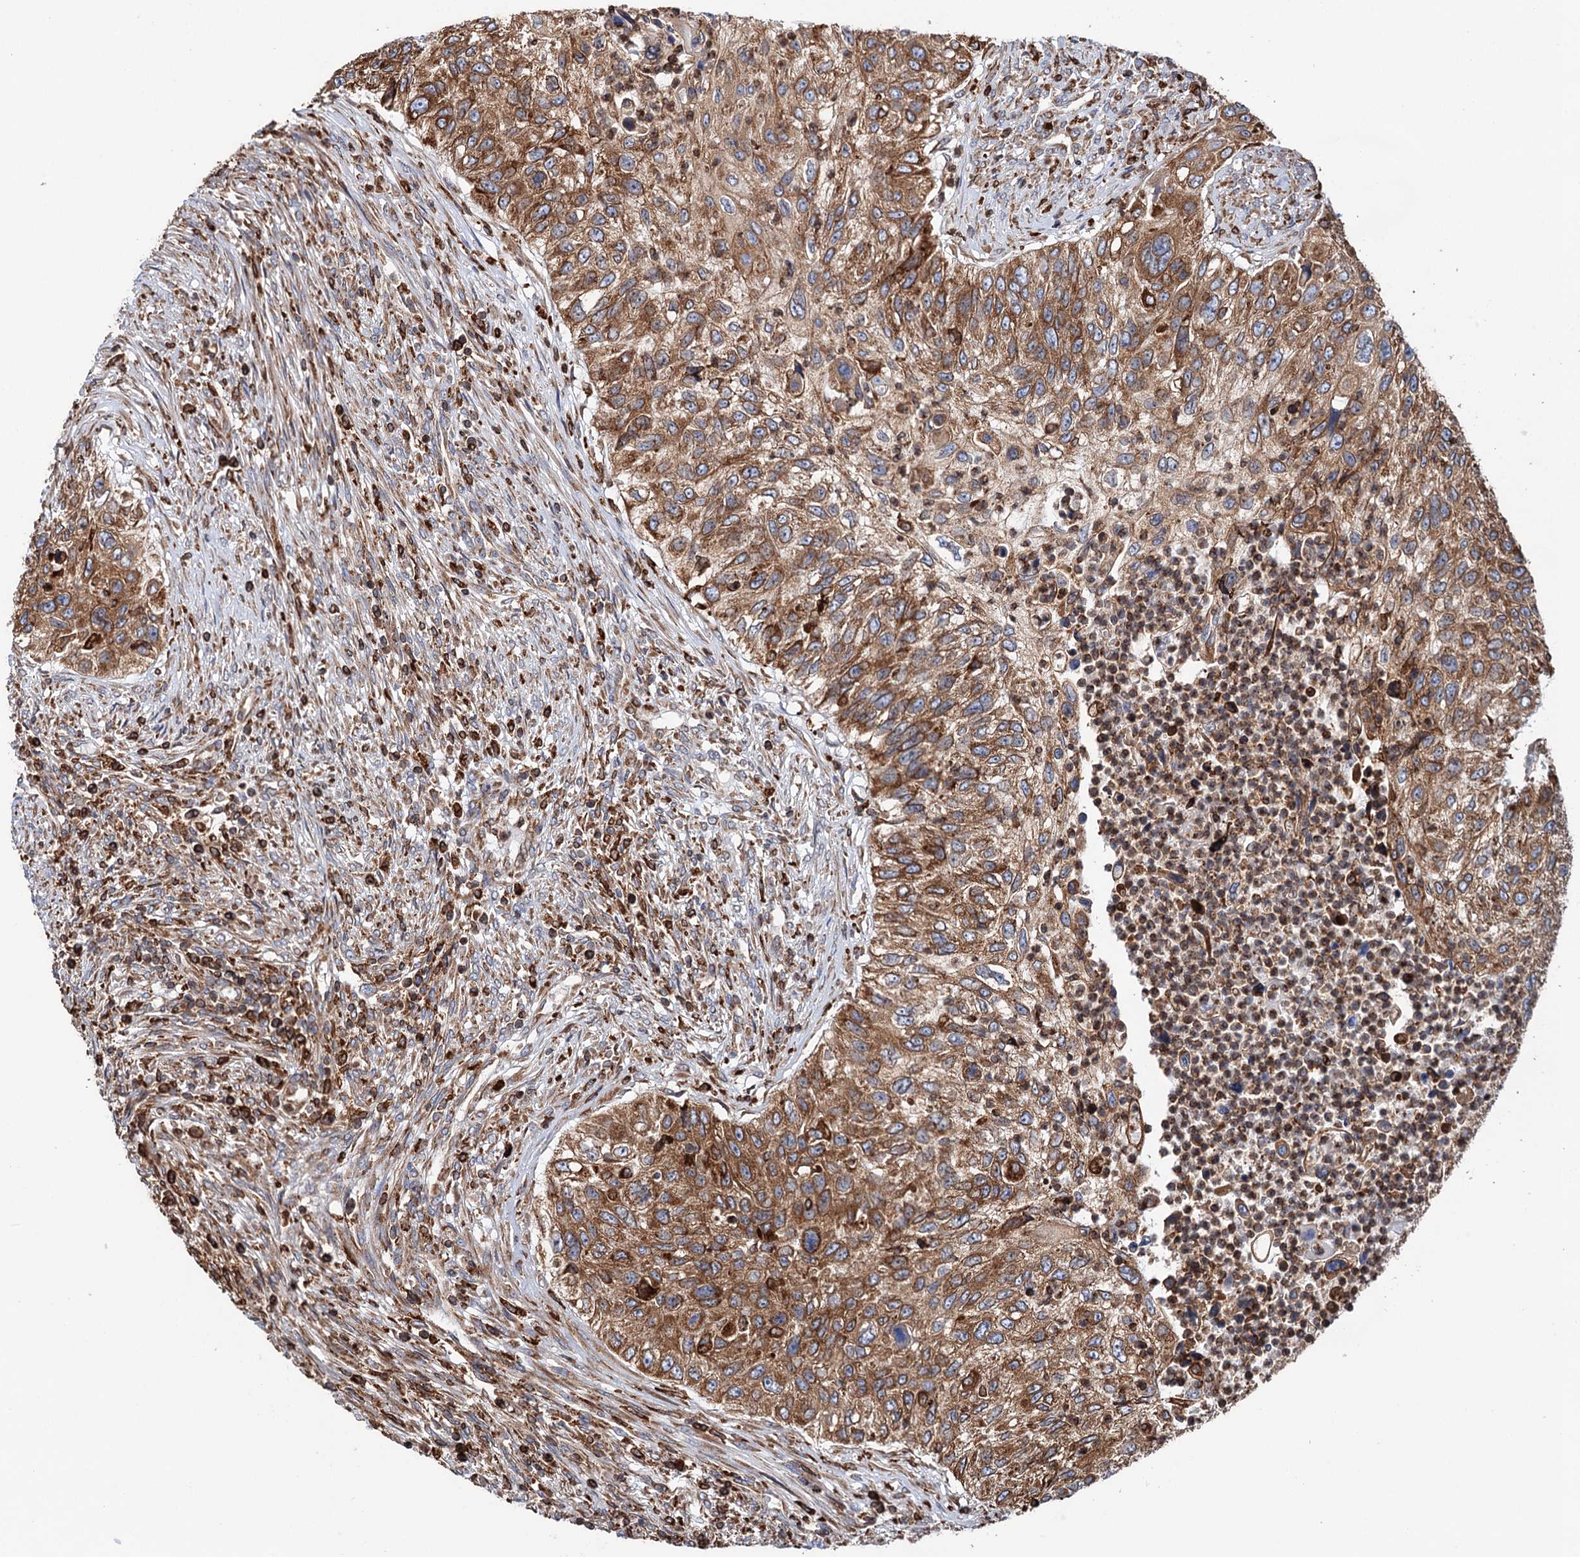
{"staining": {"intensity": "moderate", "quantity": ">75%", "location": "cytoplasmic/membranous"}, "tissue": "urothelial cancer", "cell_type": "Tumor cells", "image_type": "cancer", "snomed": [{"axis": "morphology", "description": "Urothelial carcinoma, High grade"}, {"axis": "topography", "description": "Urinary bladder"}], "caption": "Moderate cytoplasmic/membranous staining is seen in about >75% of tumor cells in urothelial carcinoma (high-grade).", "gene": "ERP29", "patient": {"sex": "female", "age": 60}}